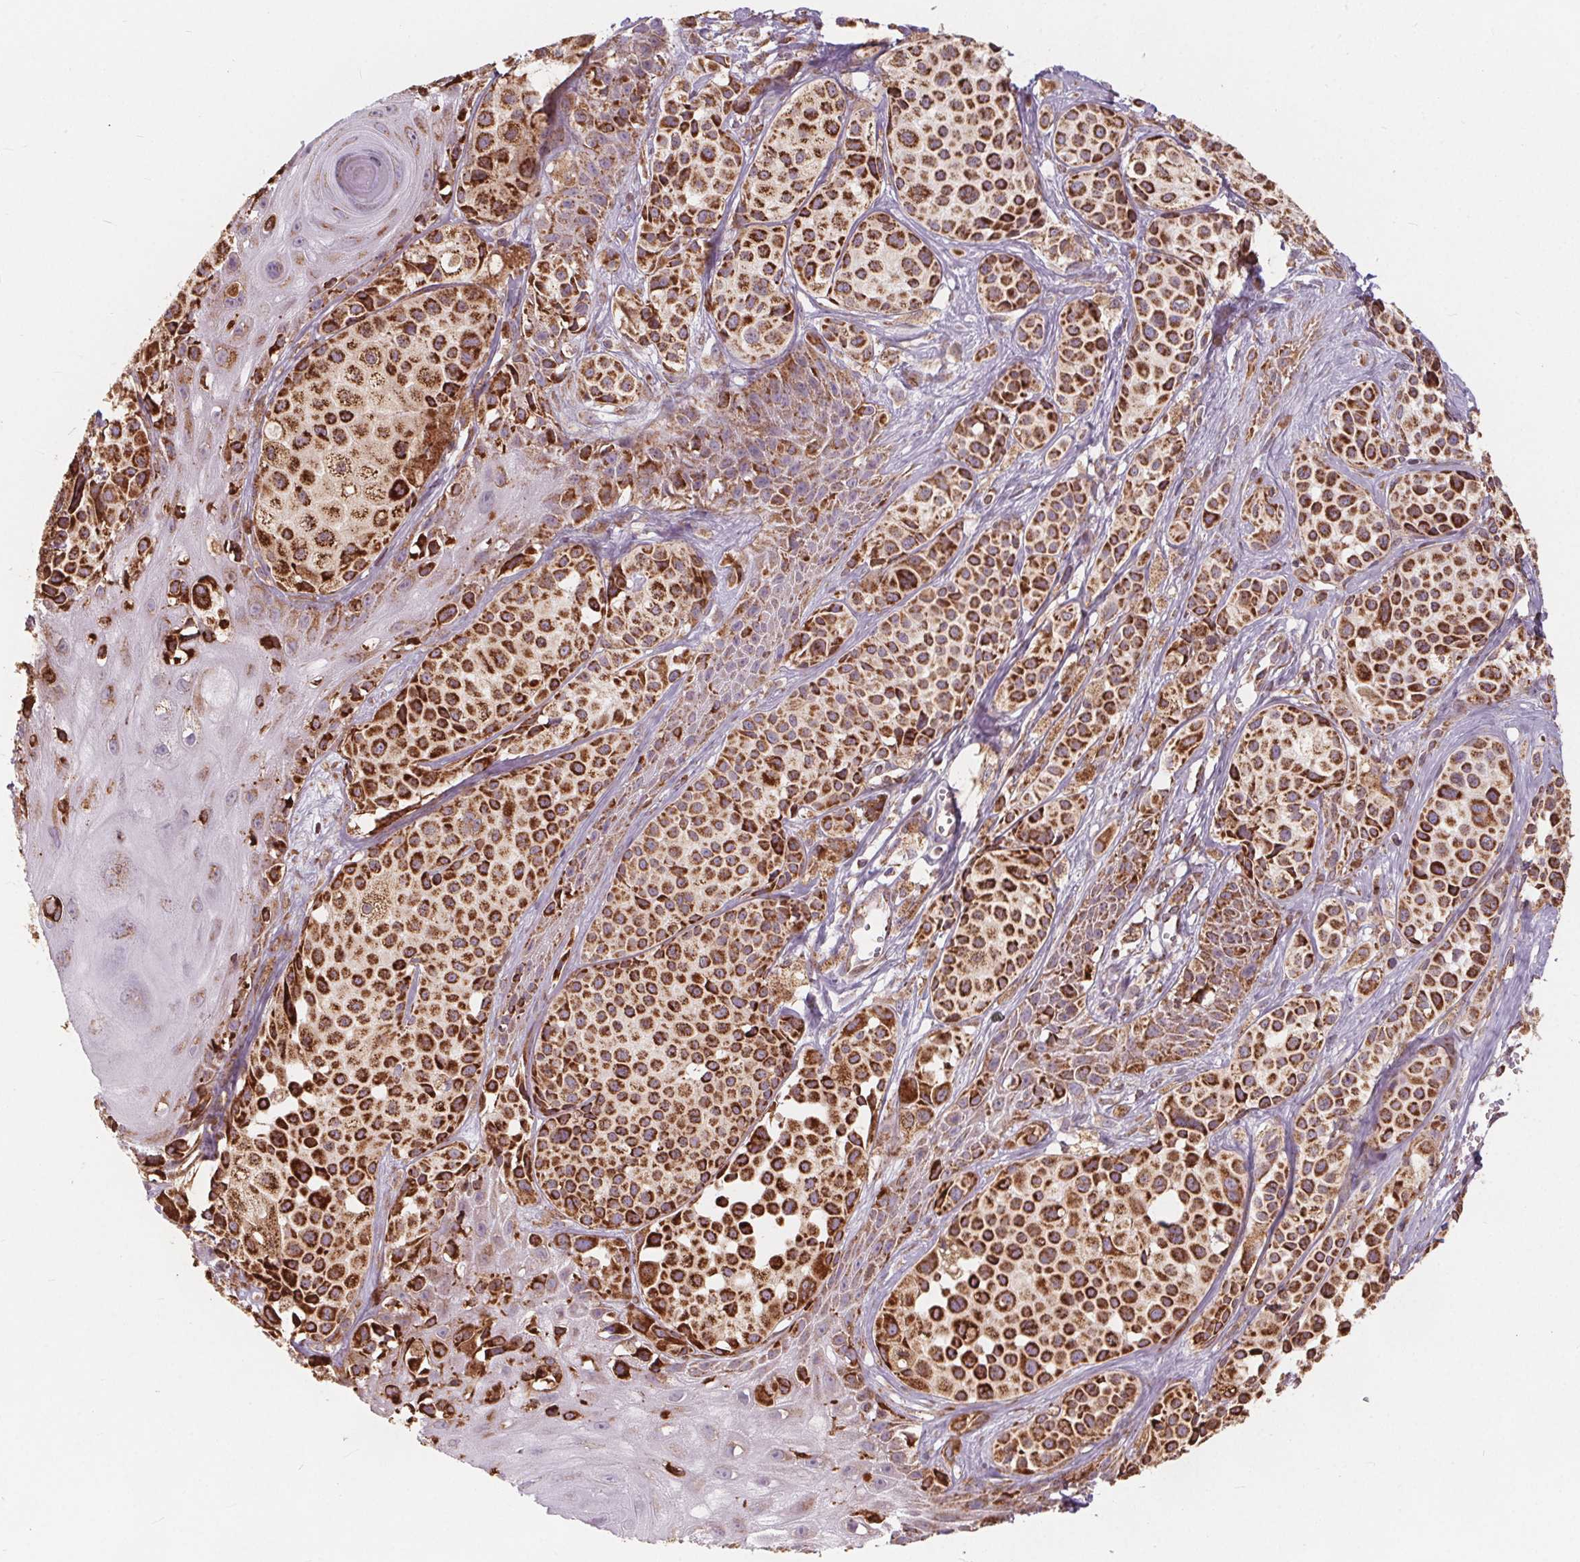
{"staining": {"intensity": "strong", "quantity": ">75%", "location": "cytoplasmic/membranous"}, "tissue": "melanoma", "cell_type": "Tumor cells", "image_type": "cancer", "snomed": [{"axis": "morphology", "description": "Malignant melanoma, NOS"}, {"axis": "topography", "description": "Skin"}], "caption": "Melanoma tissue demonstrates strong cytoplasmic/membranous positivity in about >75% of tumor cells, visualized by immunohistochemistry. The staining was performed using DAB to visualize the protein expression in brown, while the nuclei were stained in blue with hematoxylin (Magnification: 20x).", "gene": "PLSCR3", "patient": {"sex": "male", "age": 77}}